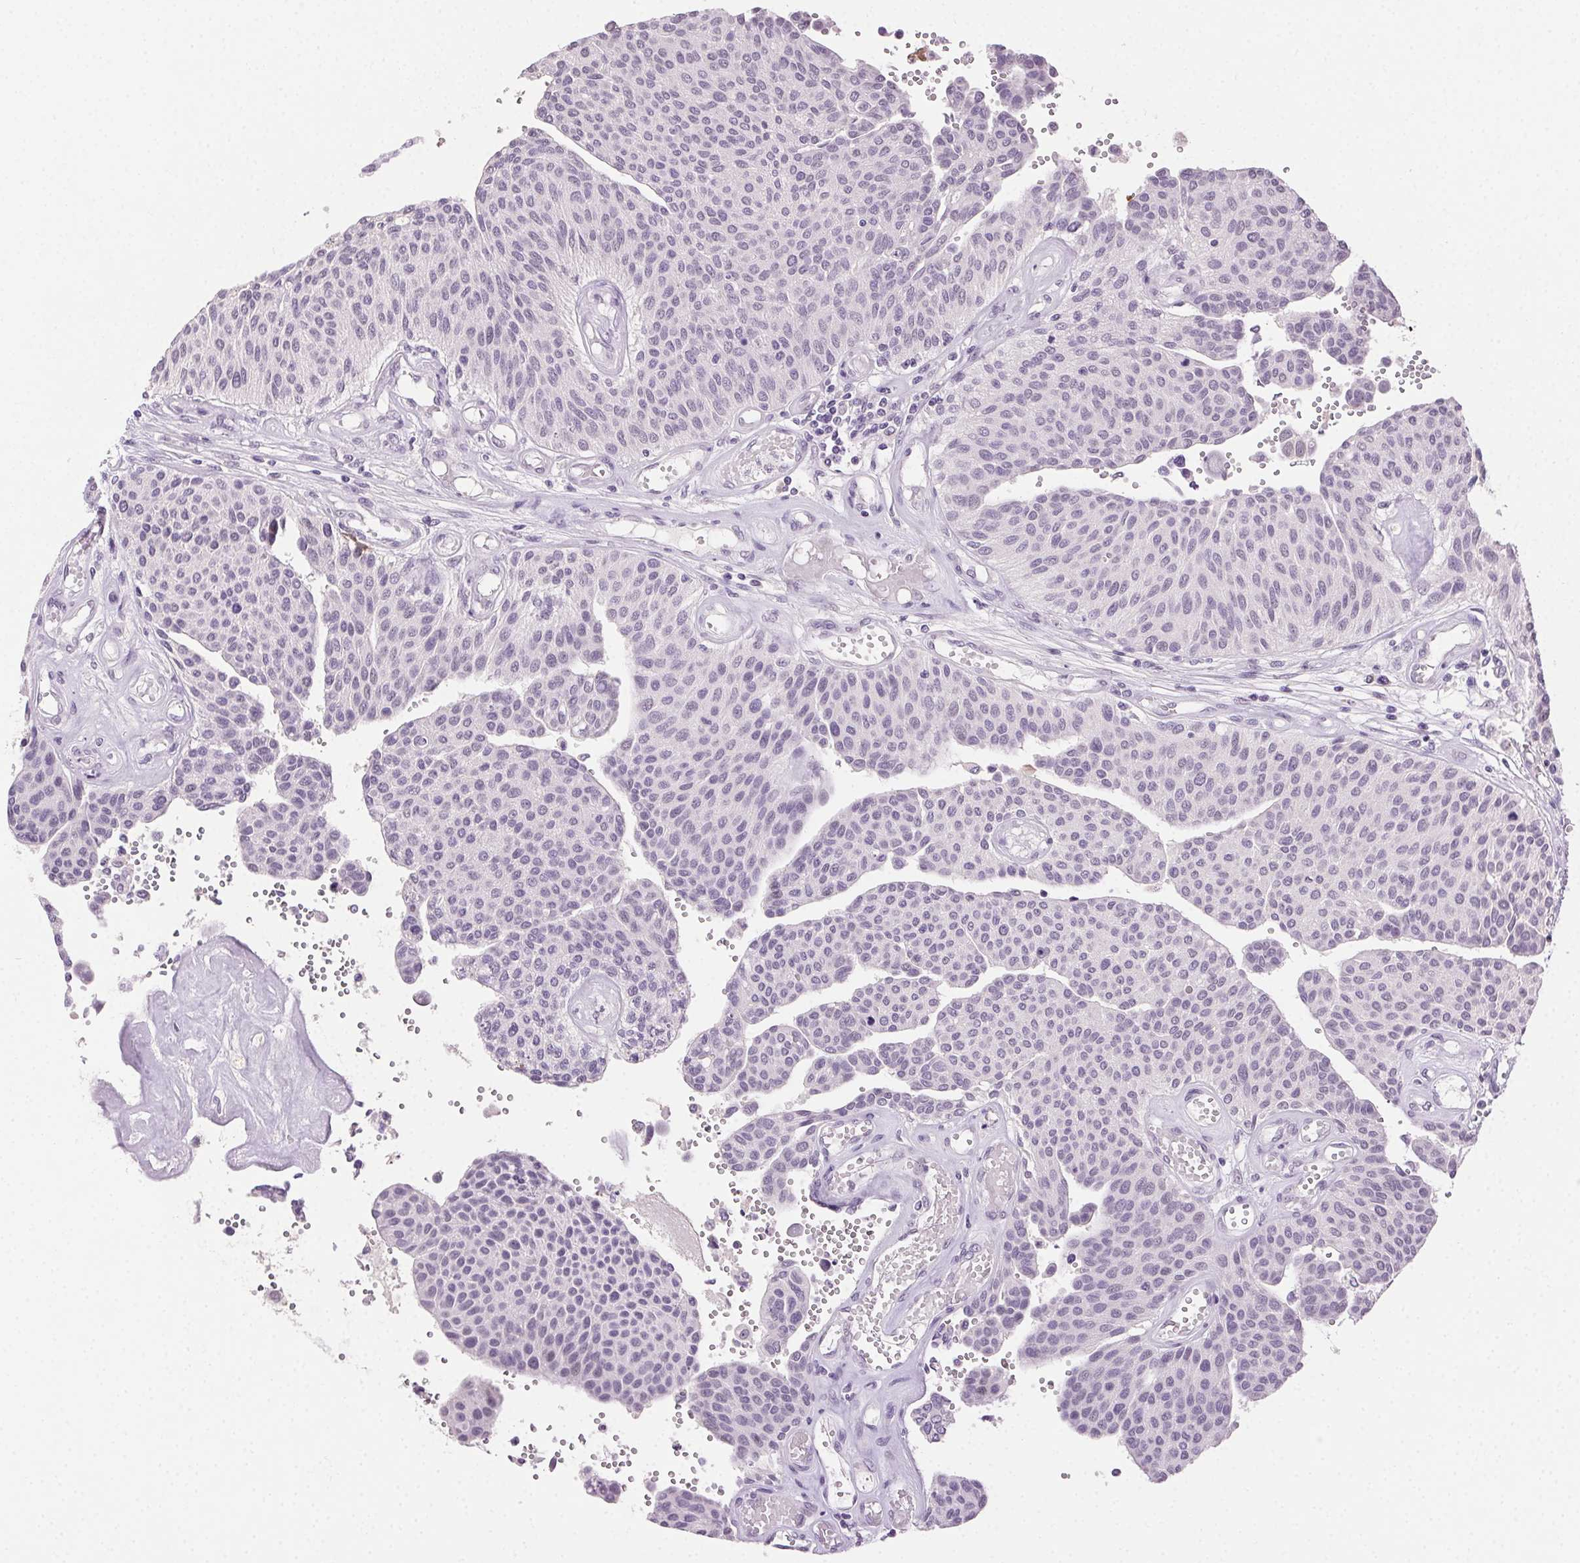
{"staining": {"intensity": "negative", "quantity": "none", "location": "none"}, "tissue": "urothelial cancer", "cell_type": "Tumor cells", "image_type": "cancer", "snomed": [{"axis": "morphology", "description": "Urothelial carcinoma, NOS"}, {"axis": "topography", "description": "Urinary bladder"}], "caption": "Photomicrograph shows no significant protein staining in tumor cells of urothelial cancer.", "gene": "CLDN10", "patient": {"sex": "male", "age": 55}}